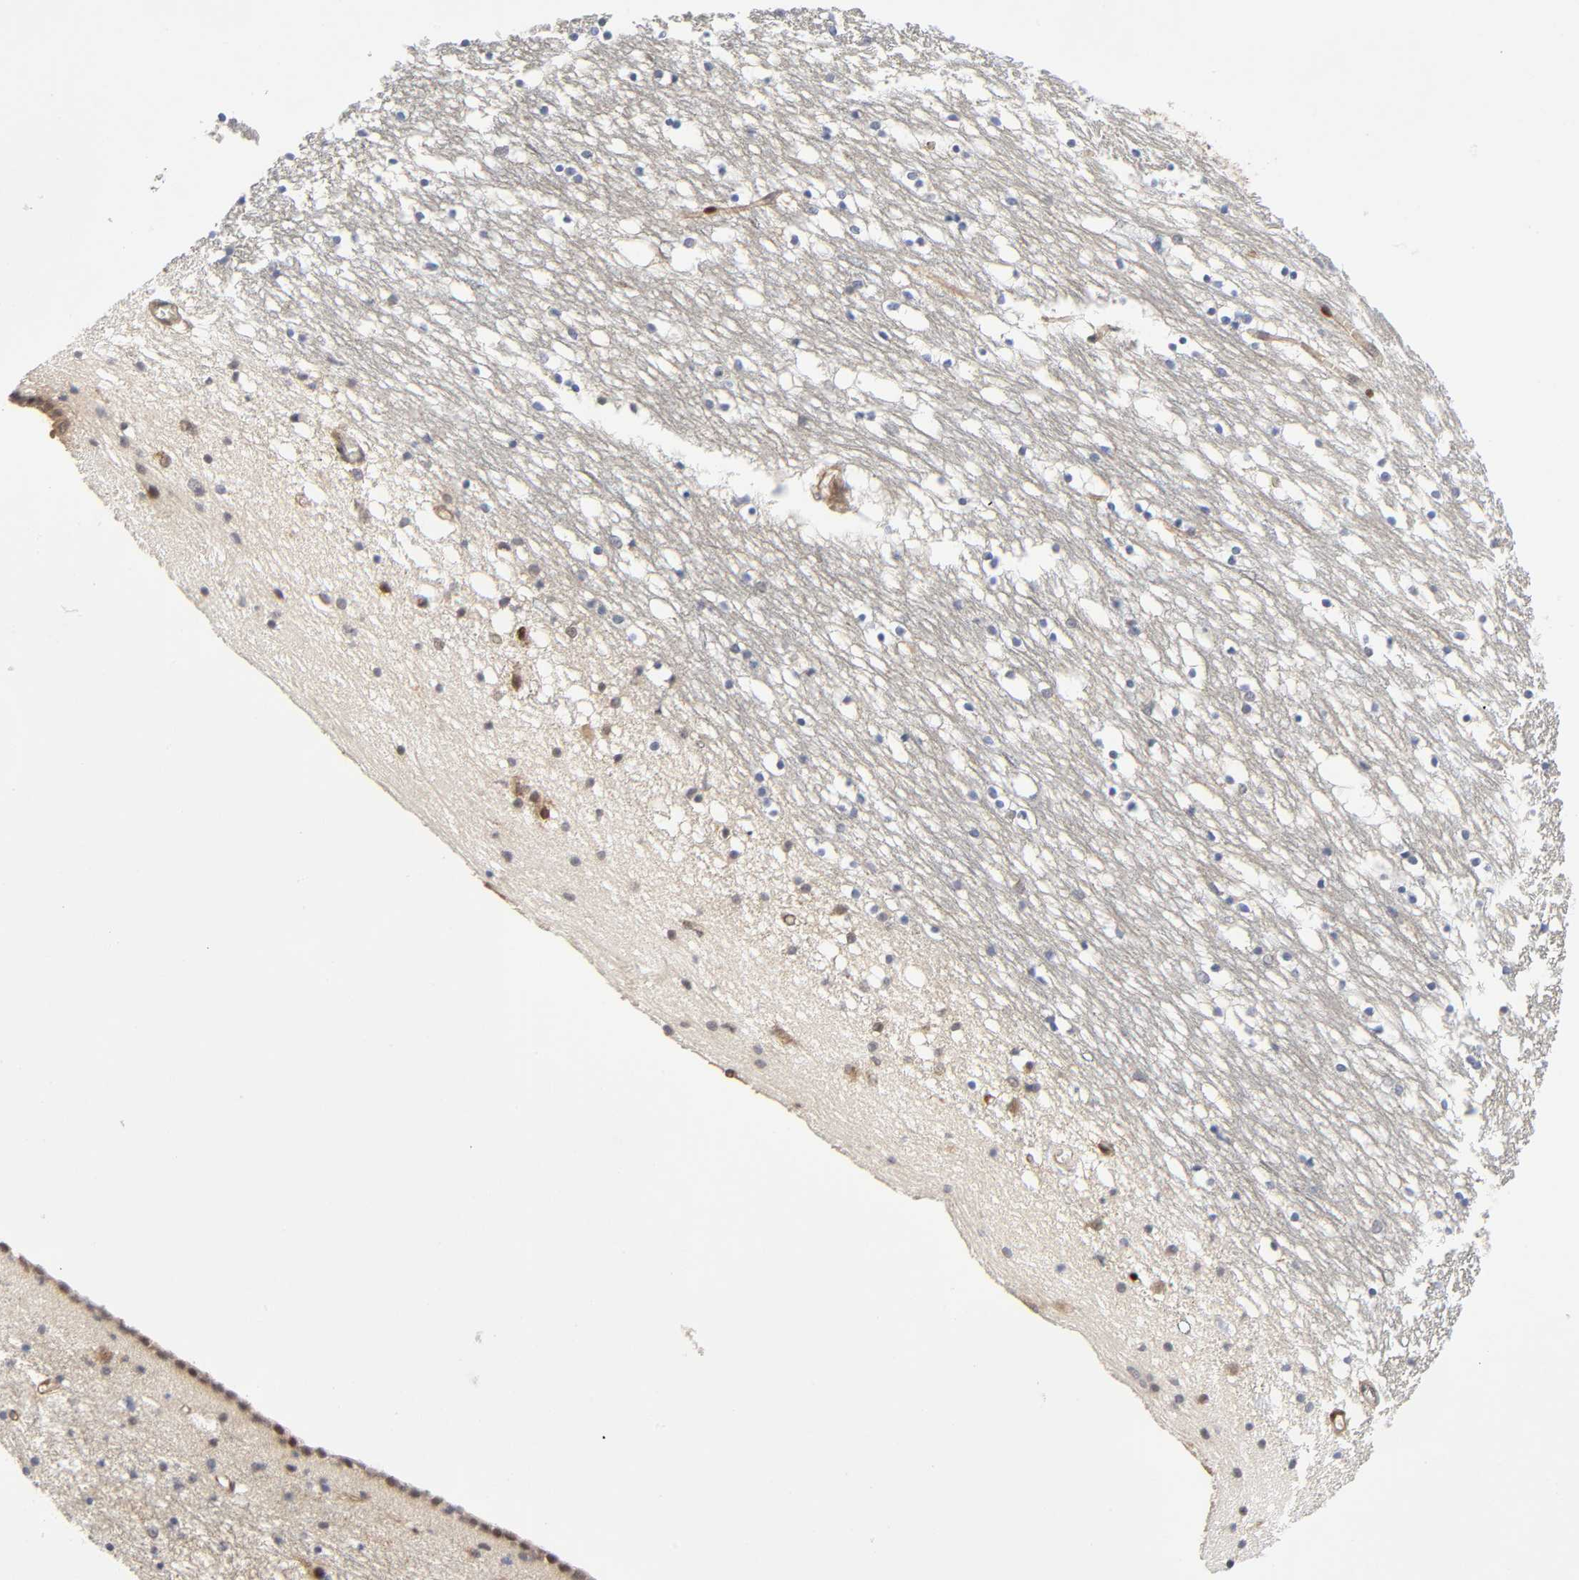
{"staining": {"intensity": "negative", "quantity": "none", "location": "none"}, "tissue": "caudate", "cell_type": "Glial cells", "image_type": "normal", "snomed": [{"axis": "morphology", "description": "Normal tissue, NOS"}, {"axis": "topography", "description": "Lateral ventricle wall"}], "caption": "The photomicrograph exhibits no significant expression in glial cells of caudate.", "gene": "PTEN", "patient": {"sex": "male", "age": 45}}